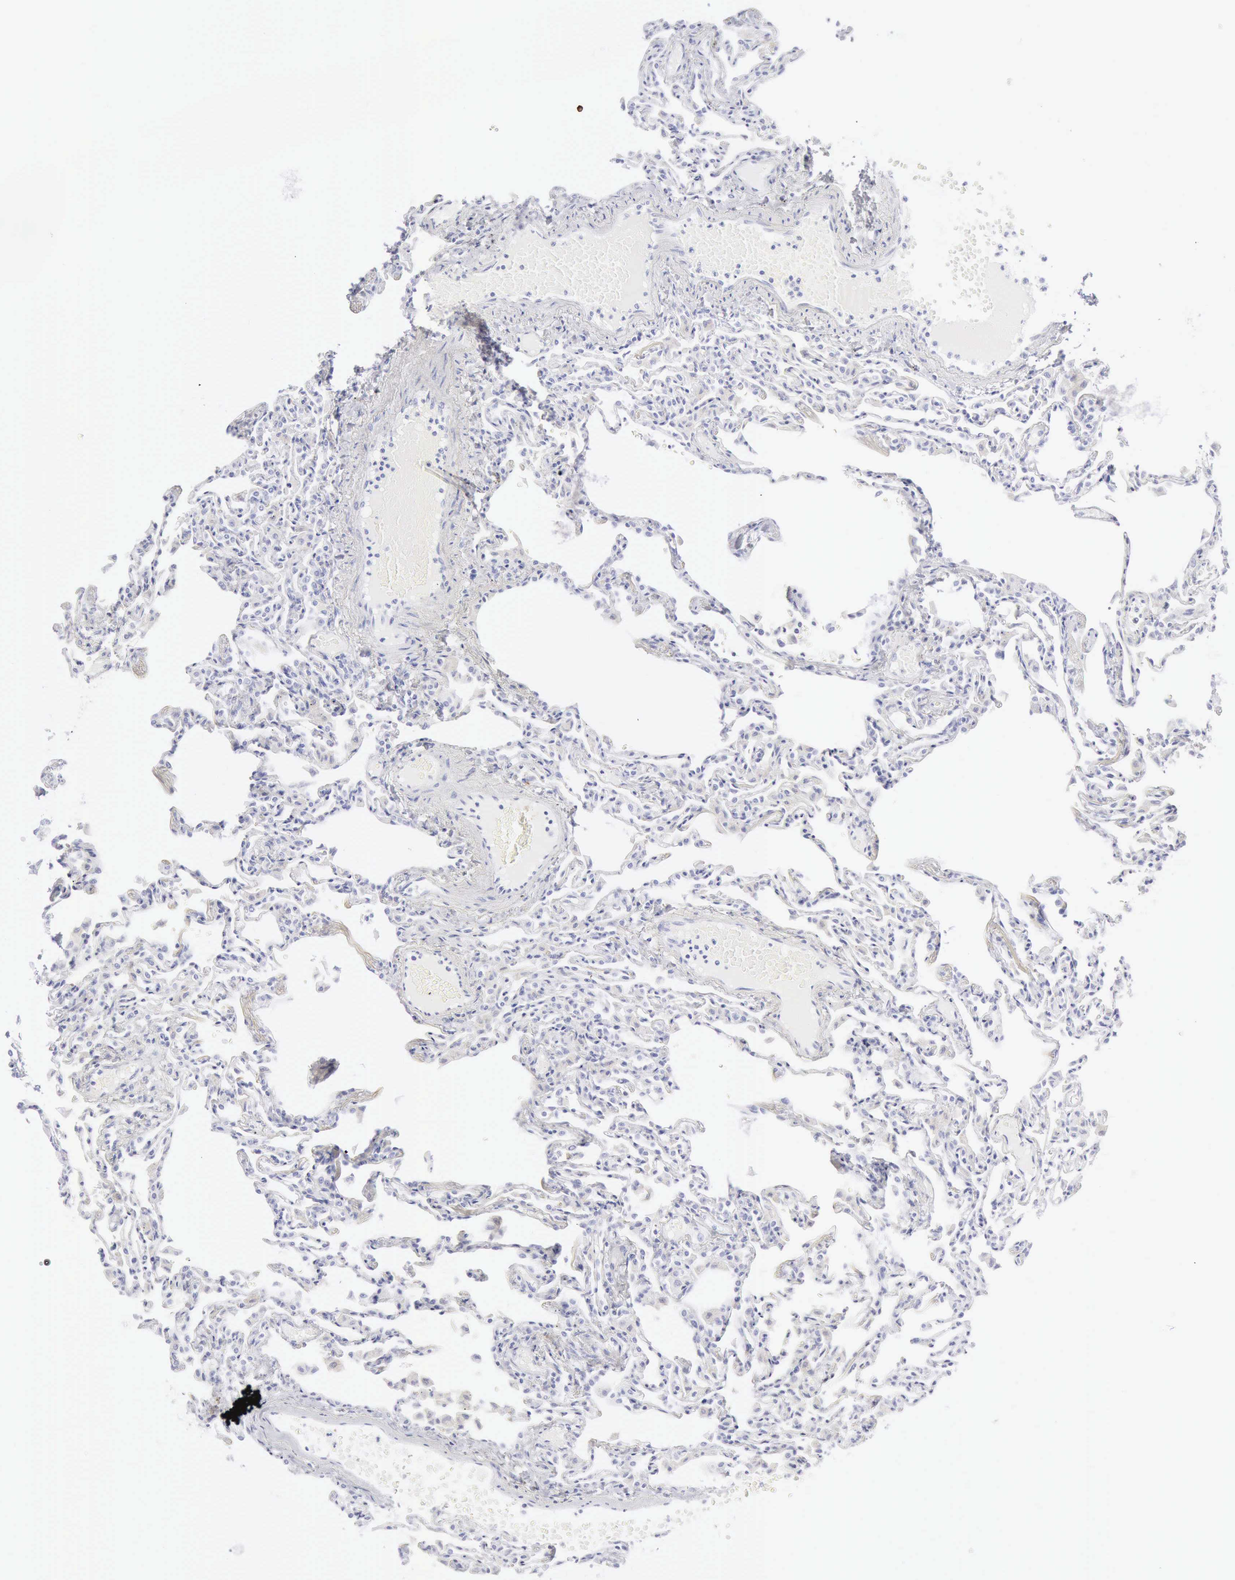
{"staining": {"intensity": "negative", "quantity": "none", "location": "none"}, "tissue": "lung", "cell_type": "Alveolar cells", "image_type": "normal", "snomed": [{"axis": "morphology", "description": "Normal tissue, NOS"}, {"axis": "topography", "description": "Lung"}], "caption": "The photomicrograph displays no significant staining in alveolar cells of lung.", "gene": "KRT10", "patient": {"sex": "female", "age": 49}}